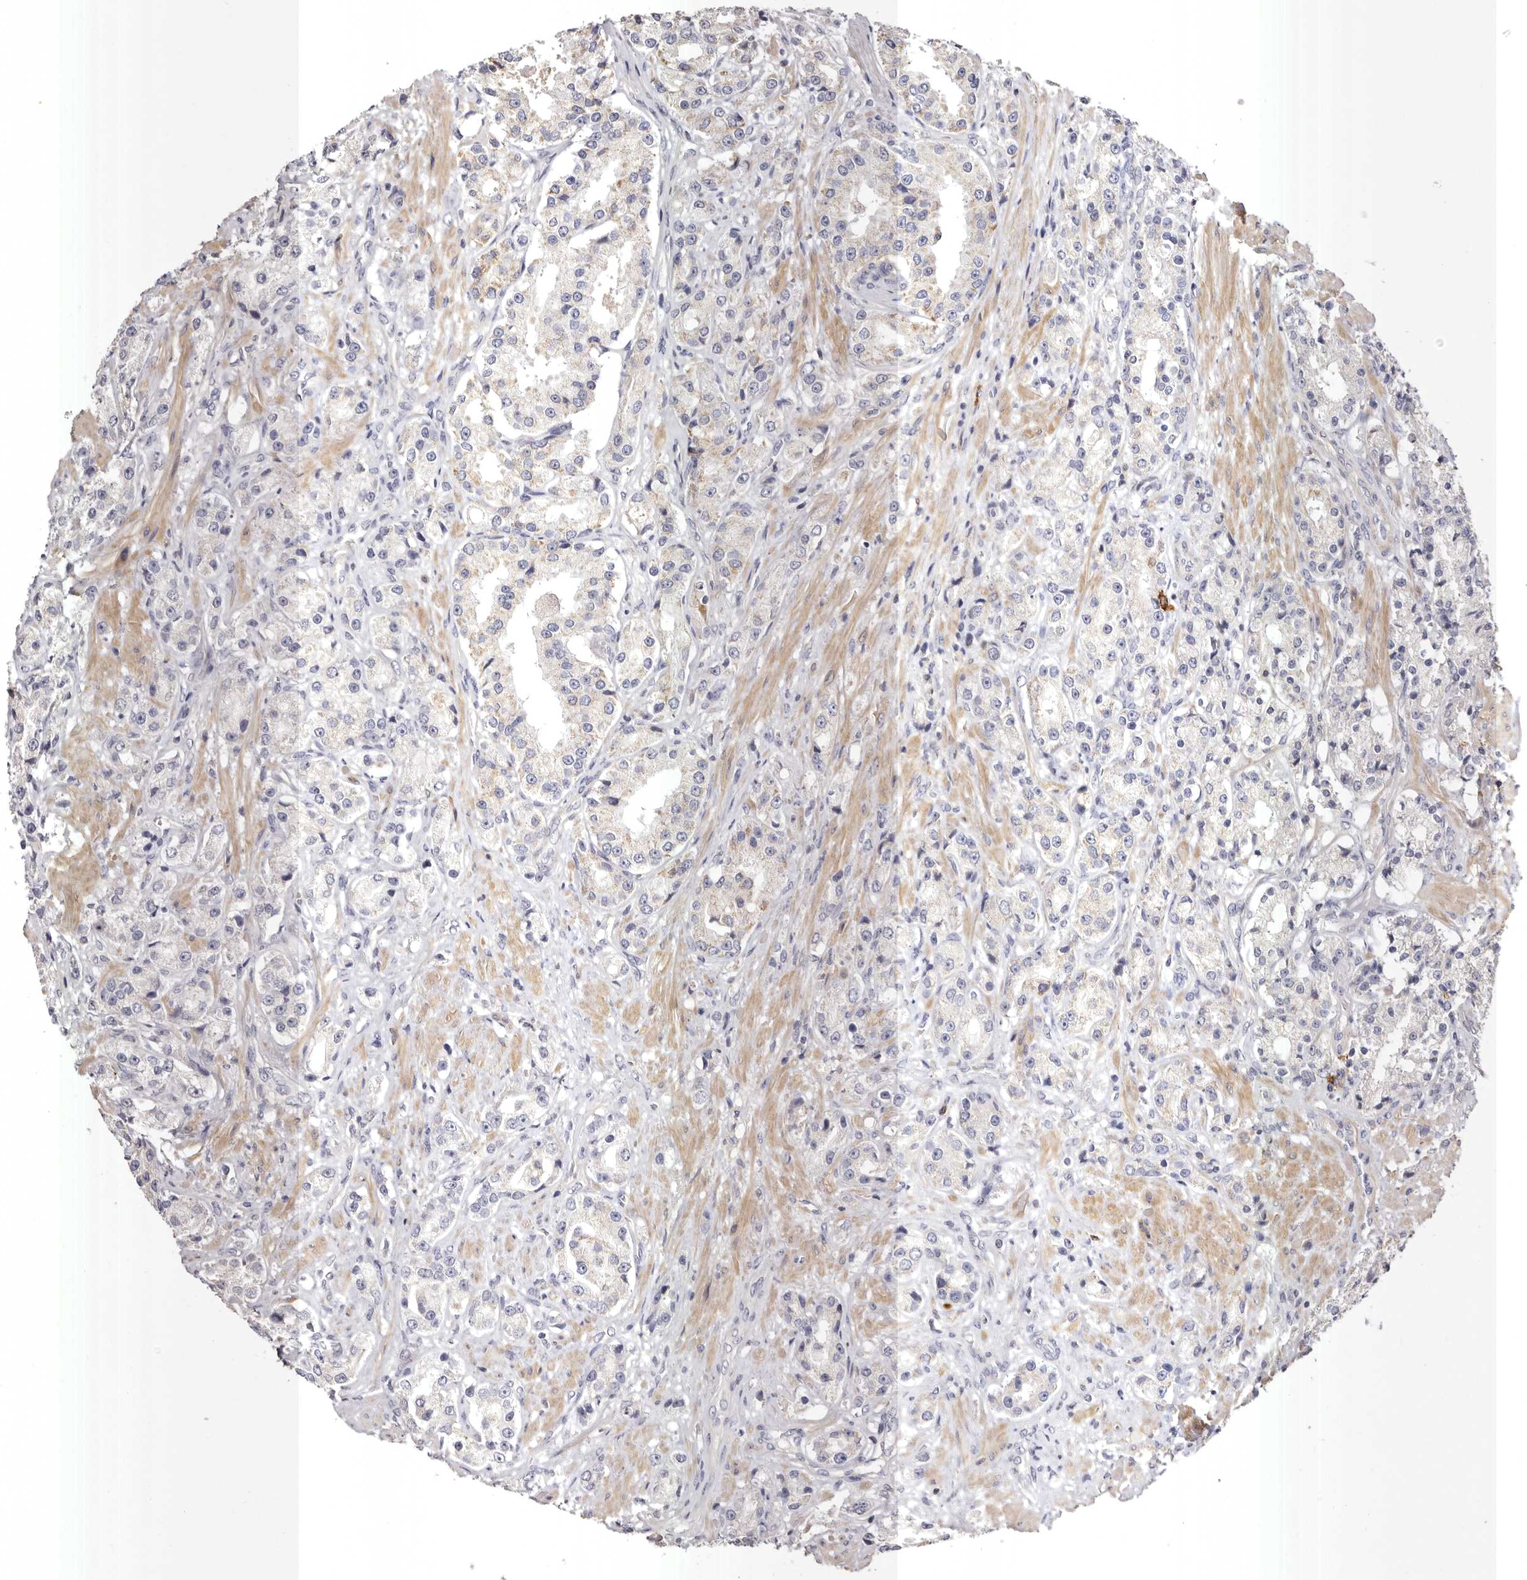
{"staining": {"intensity": "negative", "quantity": "none", "location": "none"}, "tissue": "prostate cancer", "cell_type": "Tumor cells", "image_type": "cancer", "snomed": [{"axis": "morphology", "description": "Adenocarcinoma, High grade"}, {"axis": "topography", "description": "Prostate"}], "caption": "There is no significant positivity in tumor cells of high-grade adenocarcinoma (prostate).", "gene": "S1PR5", "patient": {"sex": "male", "age": 60}}